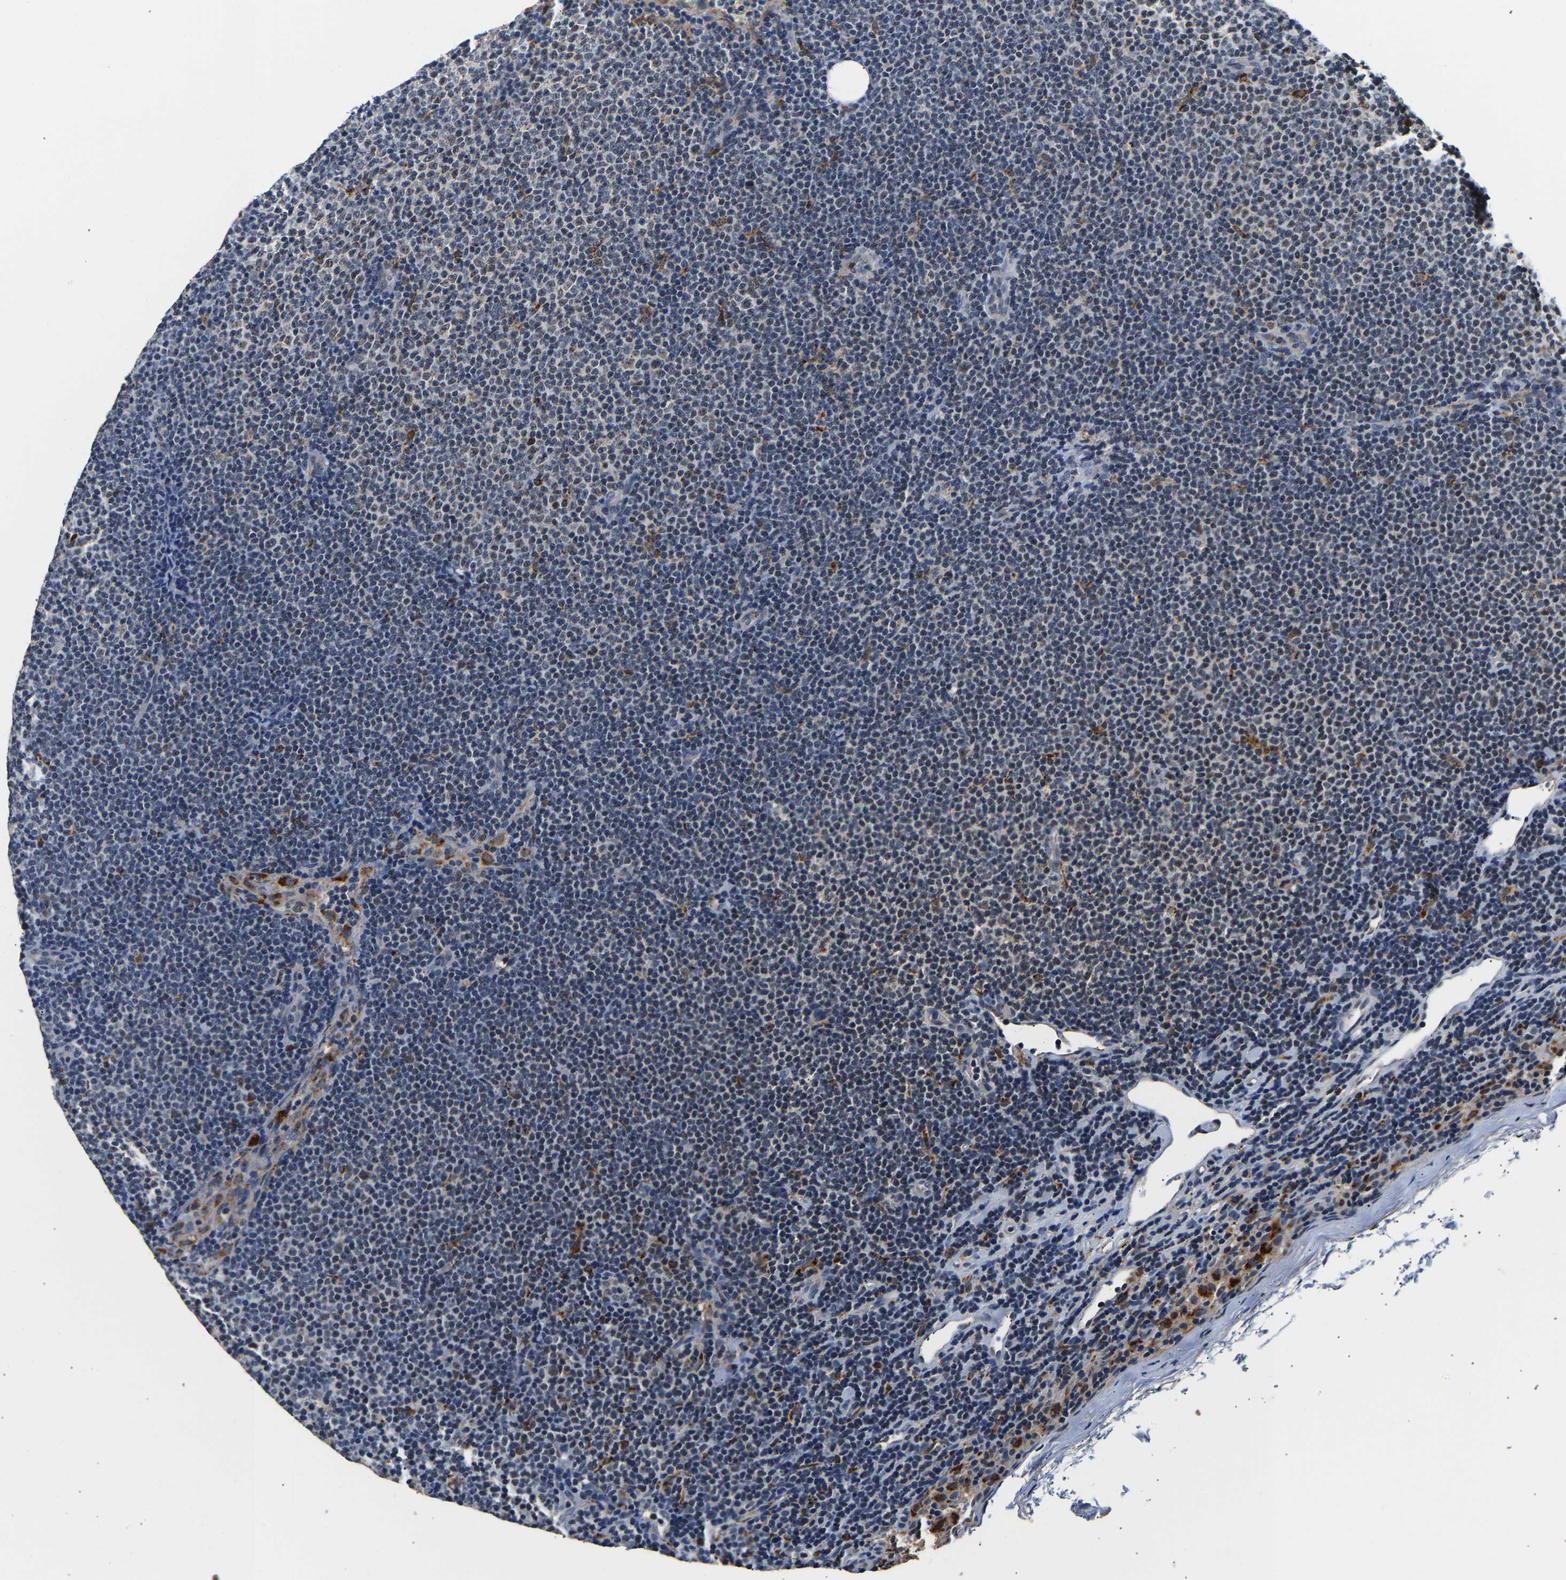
{"staining": {"intensity": "negative", "quantity": "none", "location": "none"}, "tissue": "lymphoma", "cell_type": "Tumor cells", "image_type": "cancer", "snomed": [{"axis": "morphology", "description": "Malignant lymphoma, non-Hodgkin's type, Low grade"}, {"axis": "topography", "description": "Lymph node"}], "caption": "Tumor cells show no significant protein positivity in low-grade malignant lymphoma, non-Hodgkin's type. The staining is performed using DAB (3,3'-diaminobenzidine) brown chromogen with nuclei counter-stained in using hematoxylin.", "gene": "SMU1", "patient": {"sex": "female", "age": 53}}